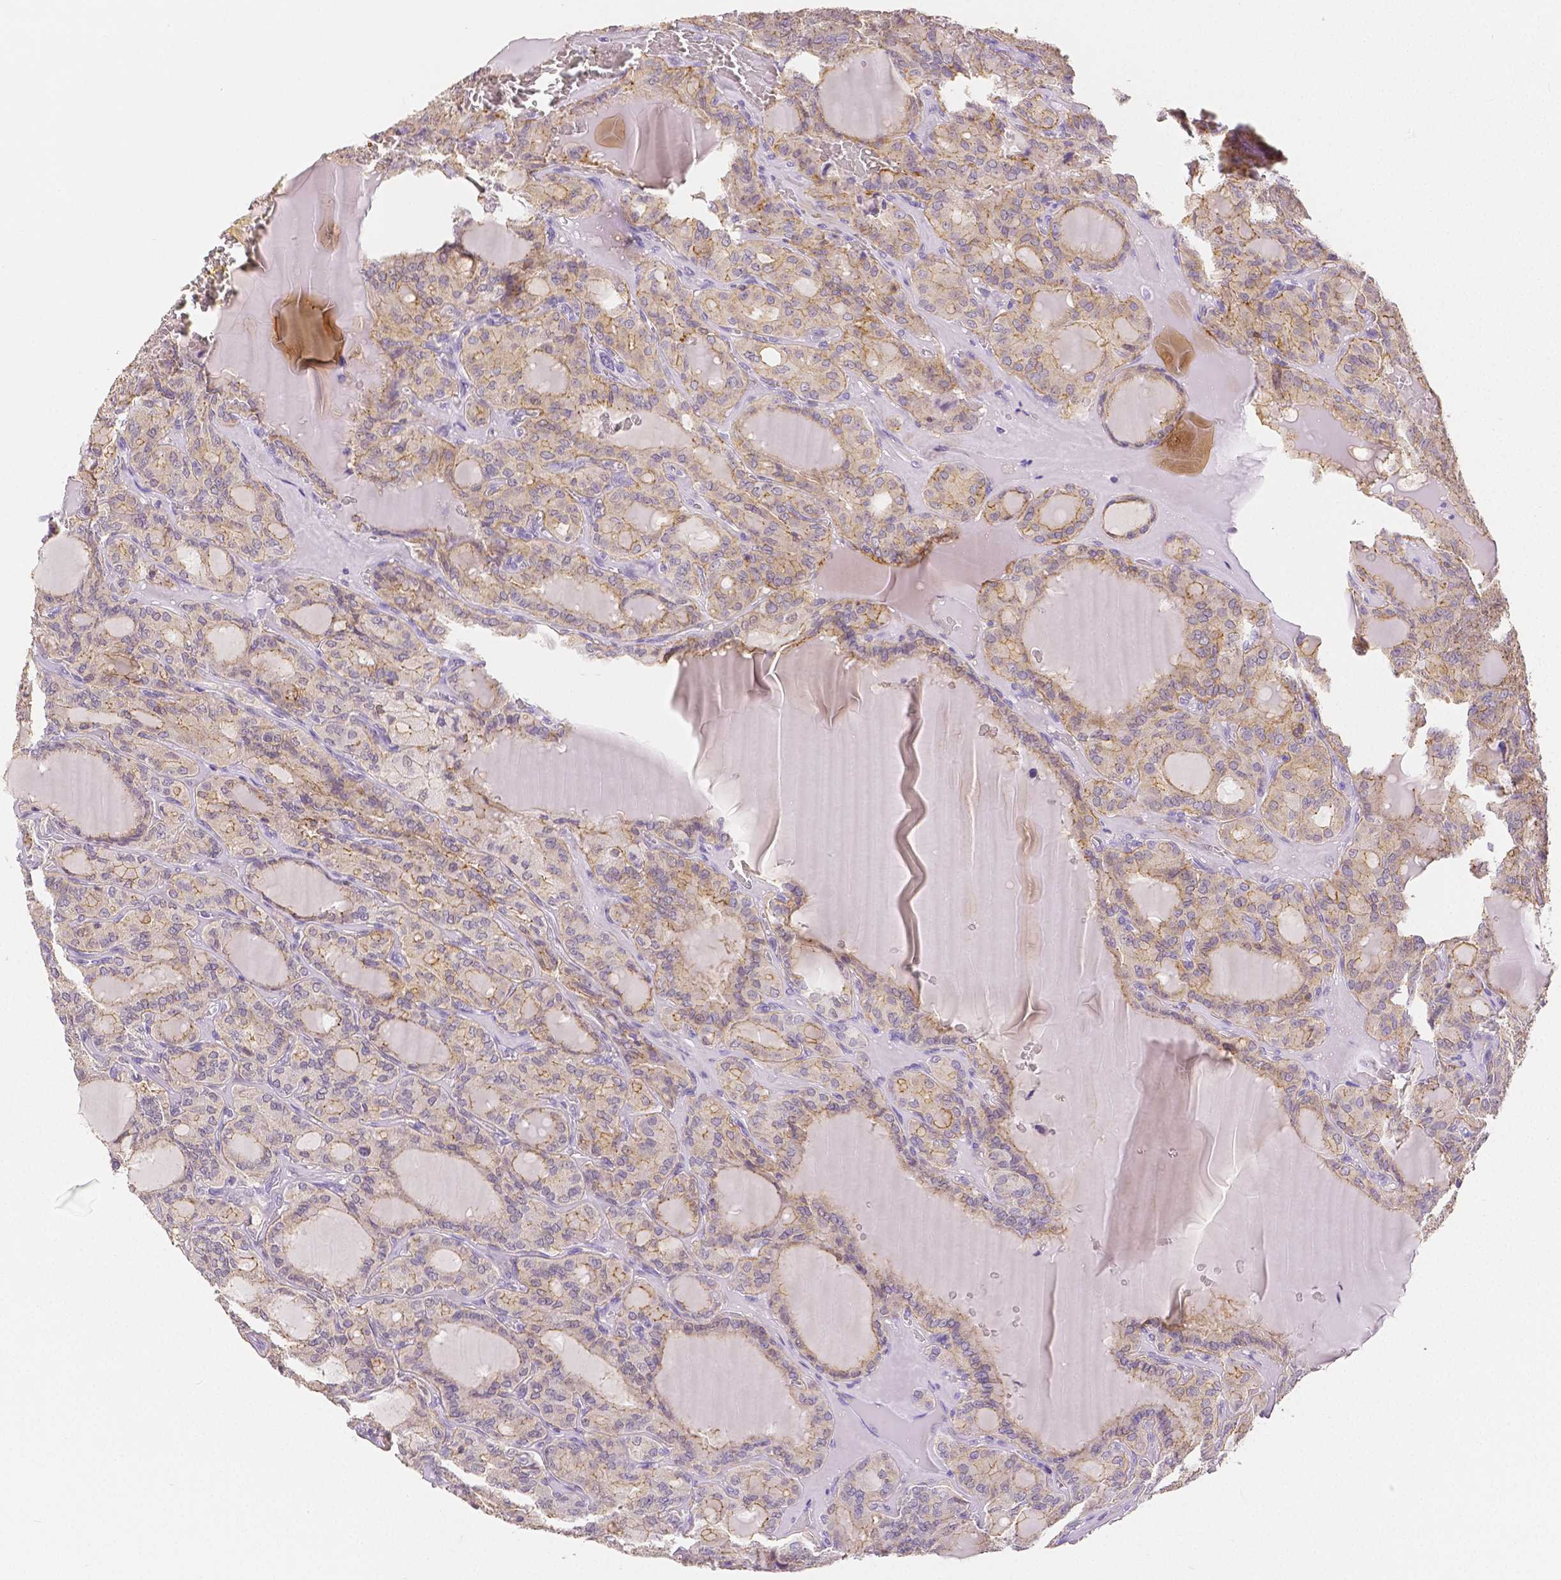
{"staining": {"intensity": "weak", "quantity": ">75%", "location": "cytoplasmic/membranous"}, "tissue": "thyroid cancer", "cell_type": "Tumor cells", "image_type": "cancer", "snomed": [{"axis": "morphology", "description": "Papillary adenocarcinoma, NOS"}, {"axis": "topography", "description": "Thyroid gland"}], "caption": "Immunohistochemistry (IHC) (DAB) staining of human thyroid cancer (papillary adenocarcinoma) shows weak cytoplasmic/membranous protein staining in about >75% of tumor cells. The staining was performed using DAB (3,3'-diaminobenzidine), with brown indicating positive protein expression. Nuclei are stained blue with hematoxylin.", "gene": "OCLN", "patient": {"sex": "male", "age": 87}}